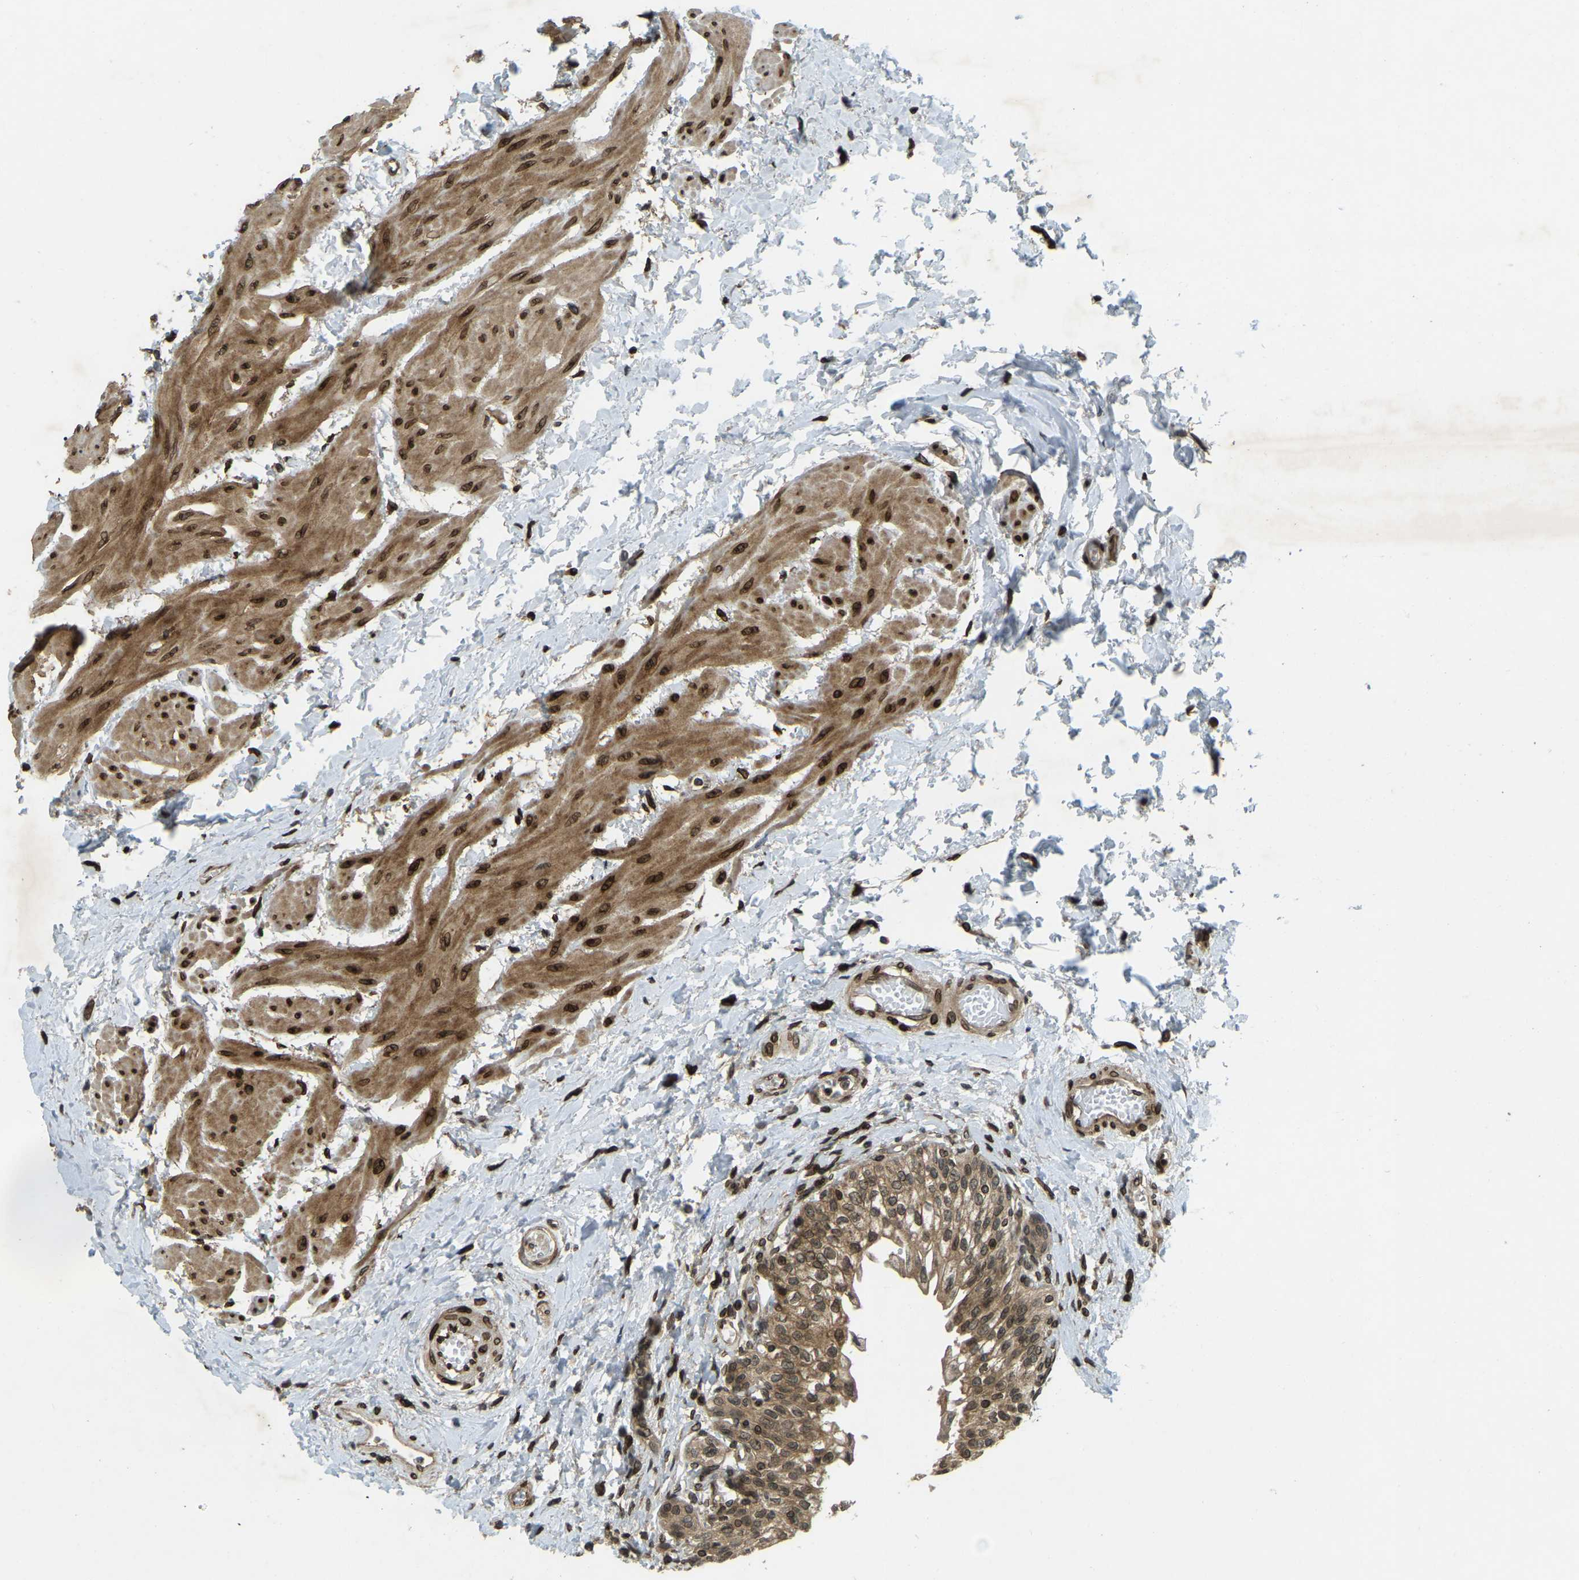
{"staining": {"intensity": "moderate", "quantity": ">75%", "location": "cytoplasmic/membranous,nuclear"}, "tissue": "urinary bladder", "cell_type": "Urothelial cells", "image_type": "normal", "snomed": [{"axis": "morphology", "description": "Normal tissue, NOS"}, {"axis": "topography", "description": "Urinary bladder"}], "caption": "The image shows a brown stain indicating the presence of a protein in the cytoplasmic/membranous,nuclear of urothelial cells in urinary bladder.", "gene": "SYNE1", "patient": {"sex": "male", "age": 55}}